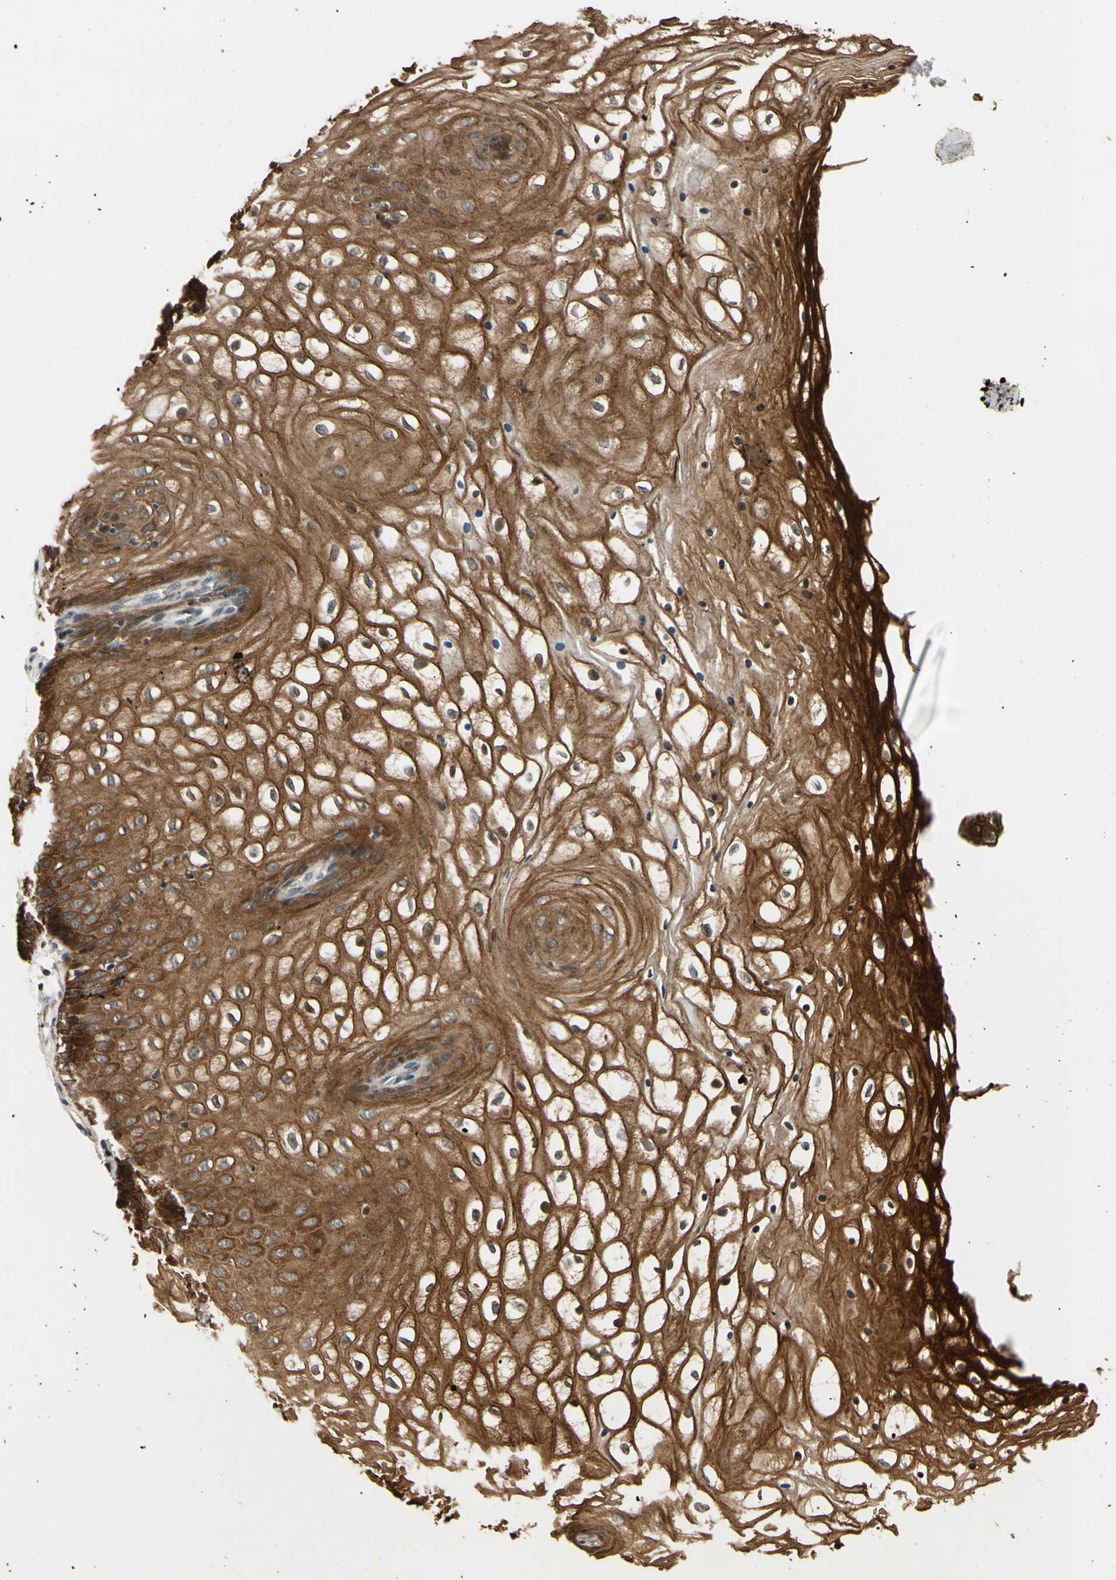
{"staining": {"intensity": "strong", "quantity": ">75%", "location": "cytoplasmic/membranous"}, "tissue": "vagina", "cell_type": "Squamous epithelial cells", "image_type": "normal", "snomed": [{"axis": "morphology", "description": "Normal tissue, NOS"}, {"axis": "topography", "description": "Vagina"}], "caption": "Brown immunohistochemical staining in normal human vagina displays strong cytoplasmic/membranous positivity in about >75% of squamous epithelial cells.", "gene": "TMEM230", "patient": {"sex": "female", "age": 34}}